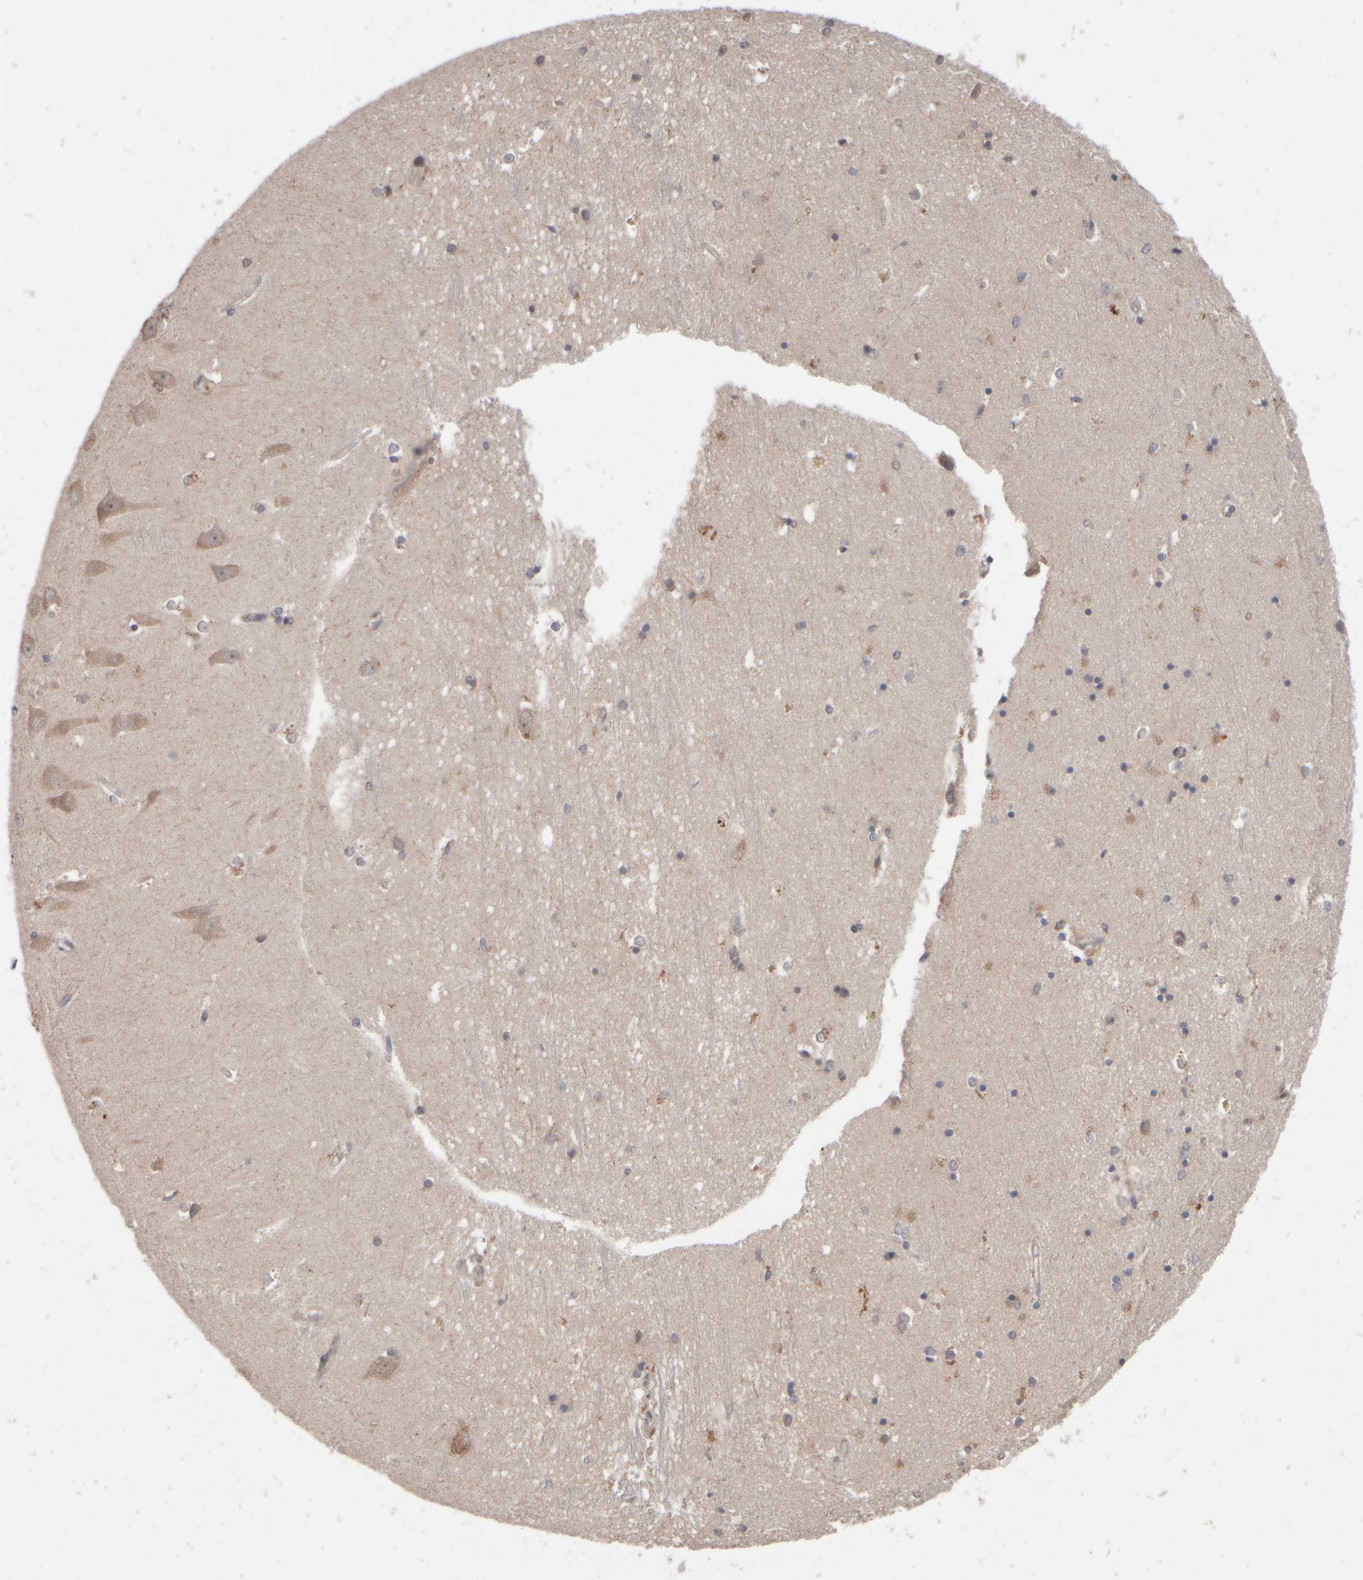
{"staining": {"intensity": "weak", "quantity": "25%-75%", "location": "cytoplasmic/membranous"}, "tissue": "hippocampus", "cell_type": "Glial cells", "image_type": "normal", "snomed": [{"axis": "morphology", "description": "Normal tissue, NOS"}, {"axis": "topography", "description": "Hippocampus"}], "caption": "IHC image of unremarkable hippocampus: human hippocampus stained using immunohistochemistry (IHC) displays low levels of weak protein expression localized specifically in the cytoplasmic/membranous of glial cells, appearing as a cytoplasmic/membranous brown color.", "gene": "ABHD11", "patient": {"sex": "male", "age": 45}}